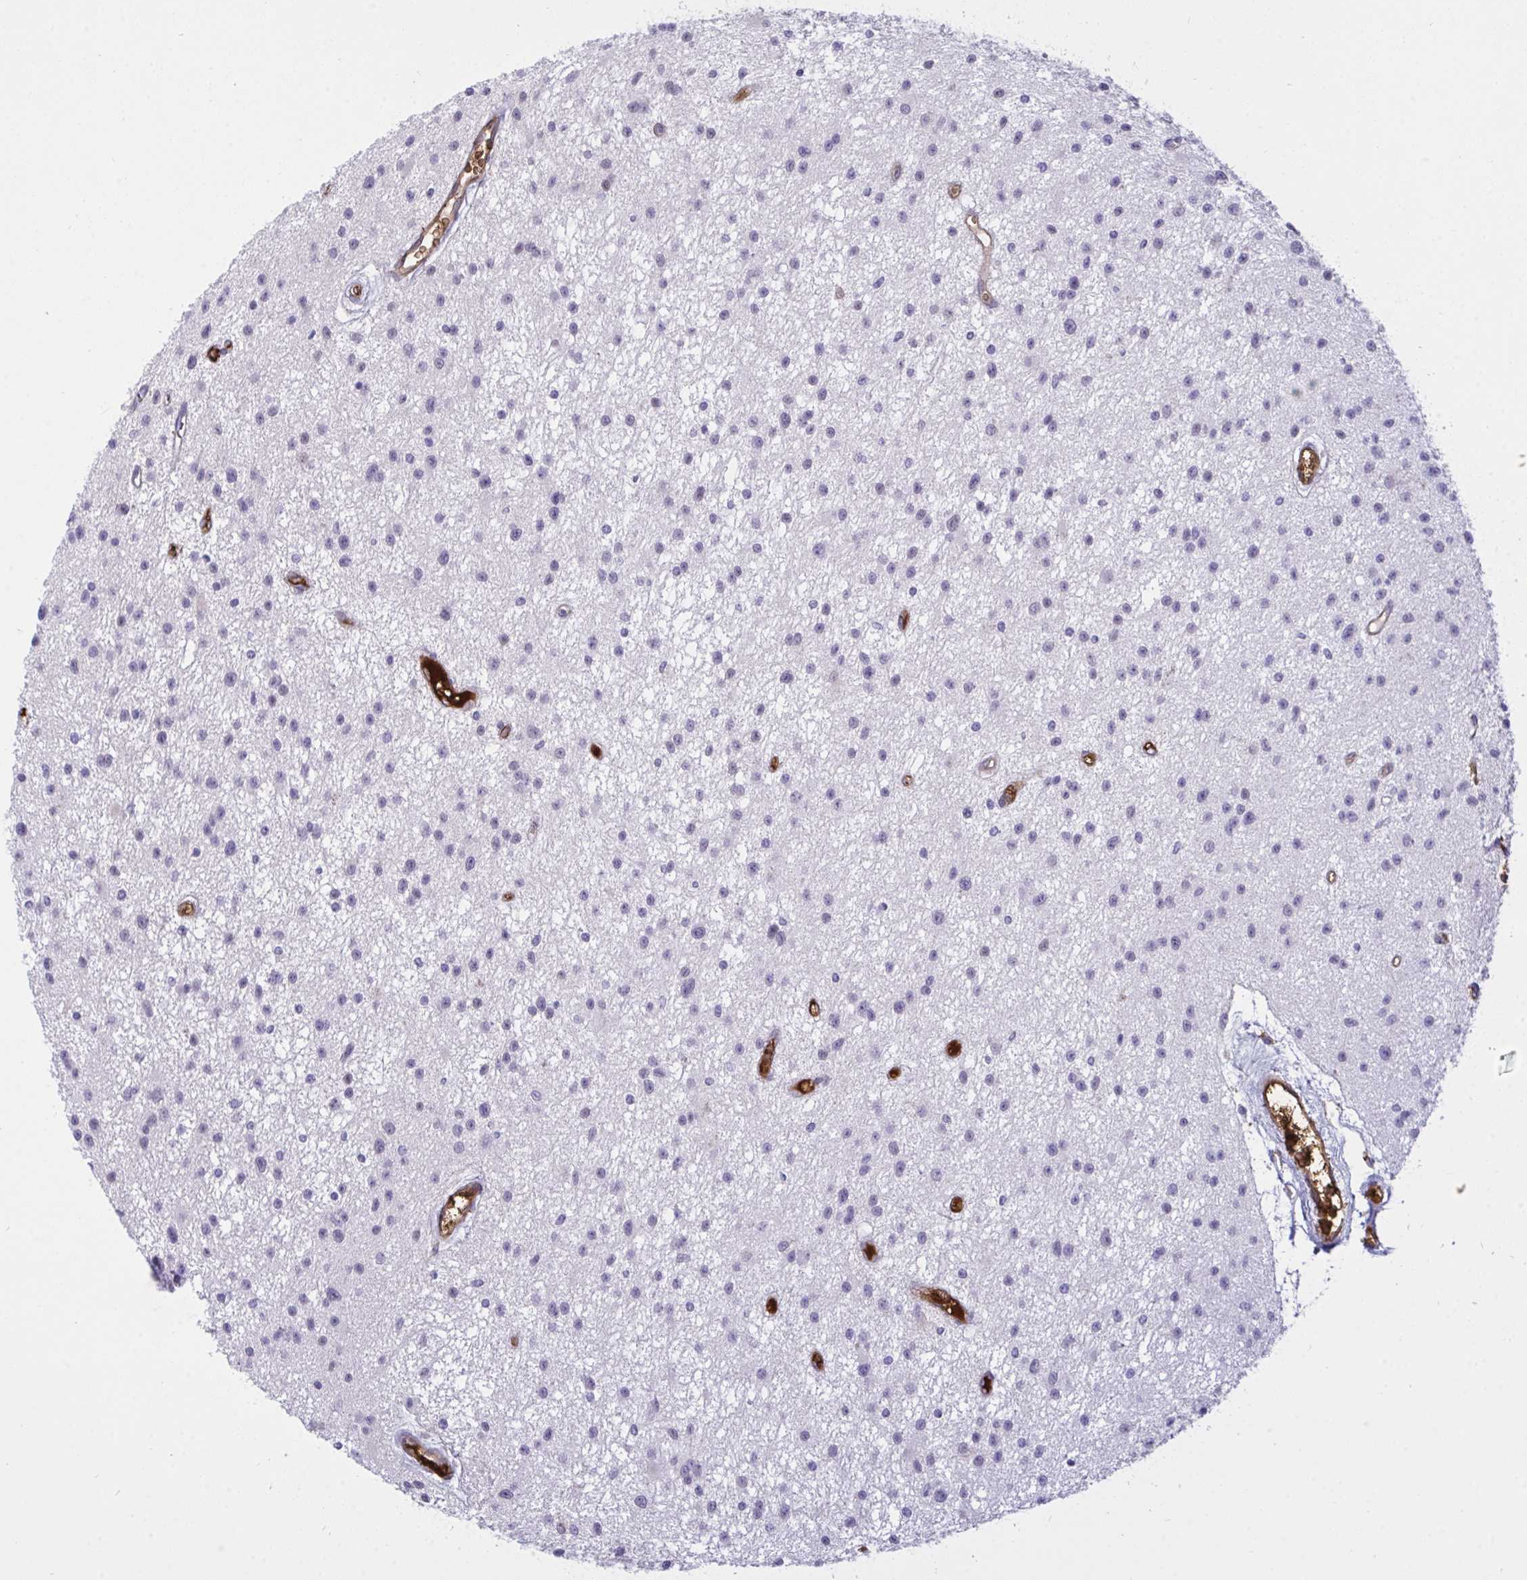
{"staining": {"intensity": "negative", "quantity": "none", "location": "none"}, "tissue": "glioma", "cell_type": "Tumor cells", "image_type": "cancer", "snomed": [{"axis": "morphology", "description": "Glioma, malignant, Low grade"}, {"axis": "topography", "description": "Brain"}], "caption": "Immunohistochemistry (IHC) micrograph of glioma stained for a protein (brown), which exhibits no positivity in tumor cells. (DAB (3,3'-diaminobenzidine) immunohistochemistry (IHC), high magnification).", "gene": "F2", "patient": {"sex": "male", "age": 43}}